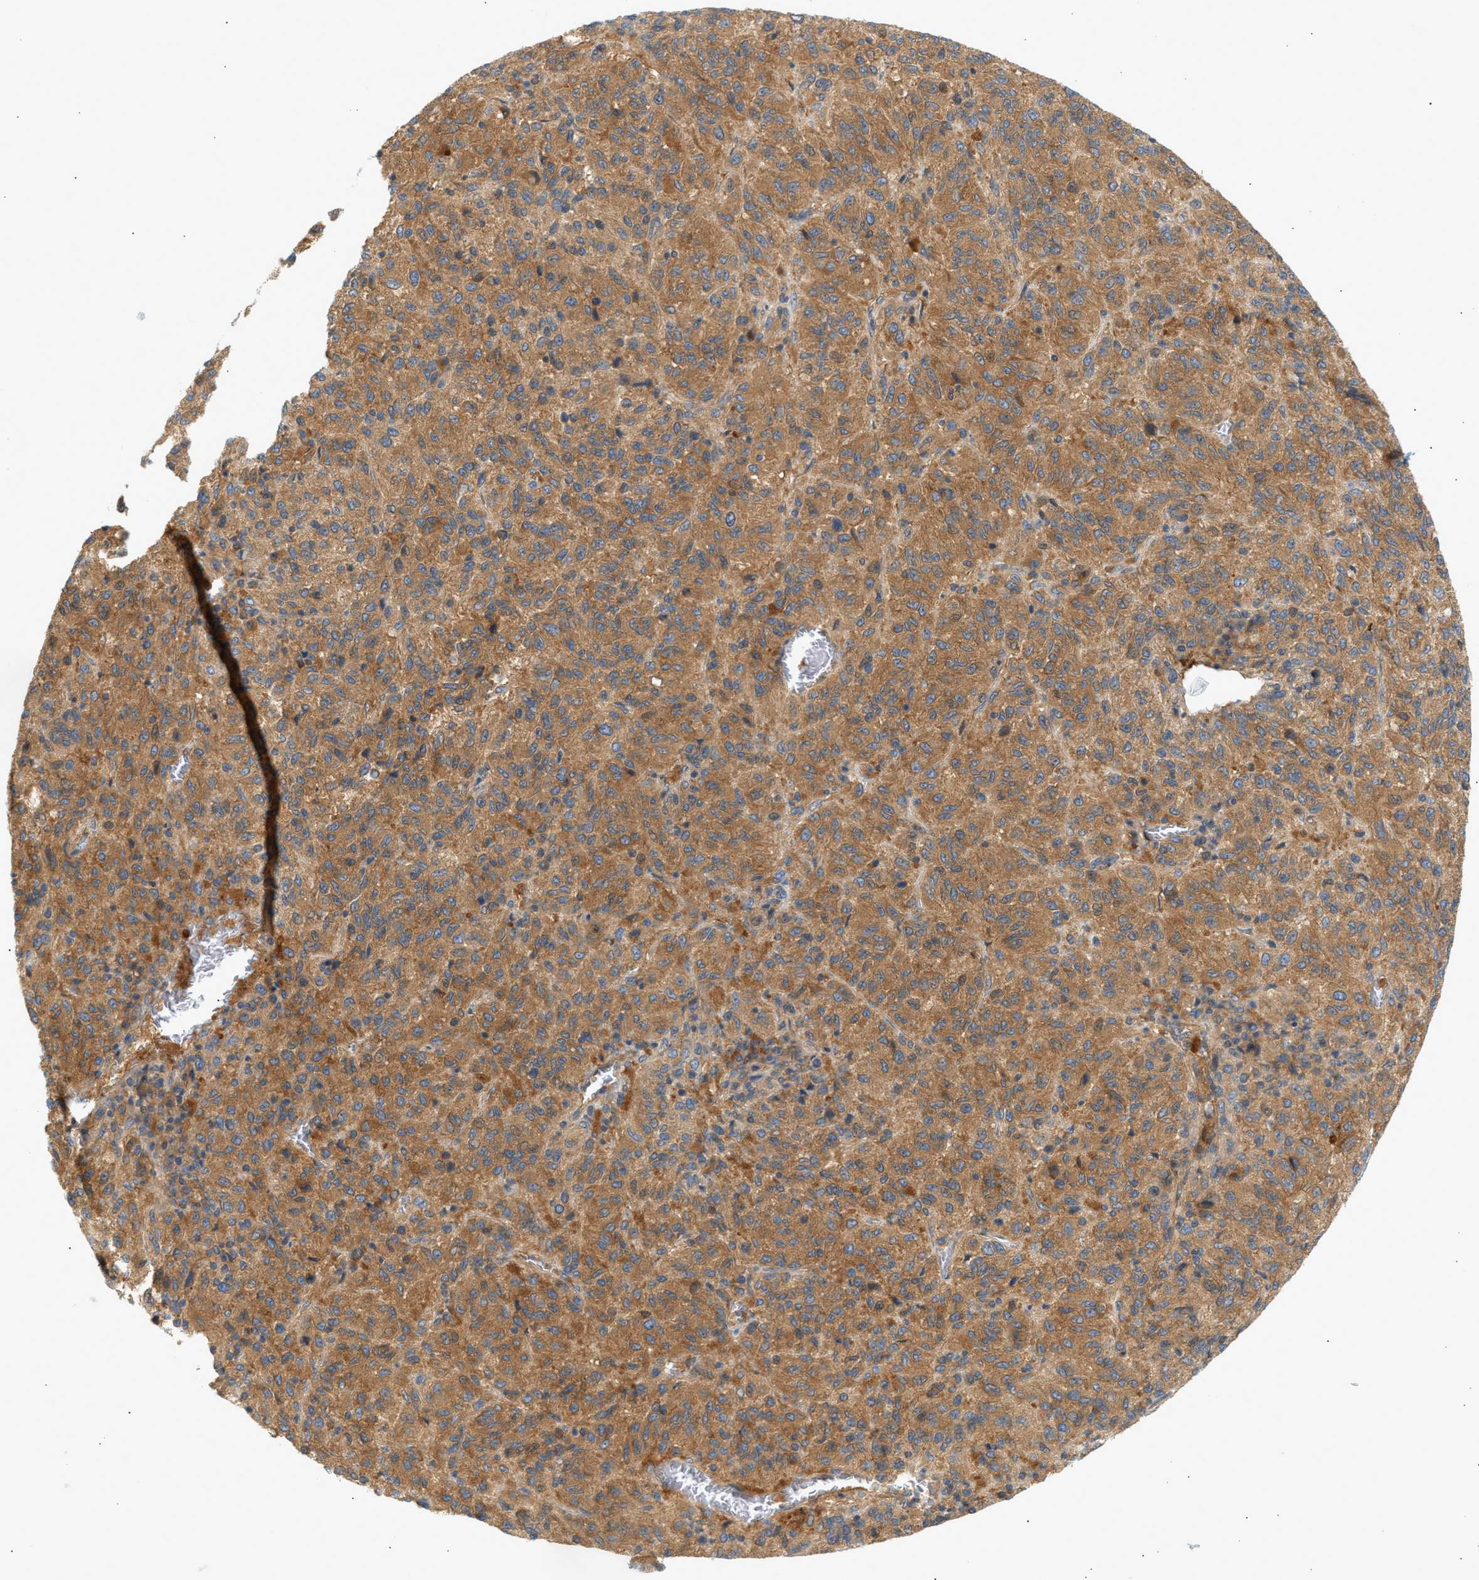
{"staining": {"intensity": "moderate", "quantity": ">75%", "location": "cytoplasmic/membranous"}, "tissue": "melanoma", "cell_type": "Tumor cells", "image_type": "cancer", "snomed": [{"axis": "morphology", "description": "Malignant melanoma, Metastatic site"}, {"axis": "topography", "description": "Lung"}], "caption": "Melanoma tissue exhibits moderate cytoplasmic/membranous expression in approximately >75% of tumor cells, visualized by immunohistochemistry.", "gene": "PAFAH1B1", "patient": {"sex": "male", "age": 64}}